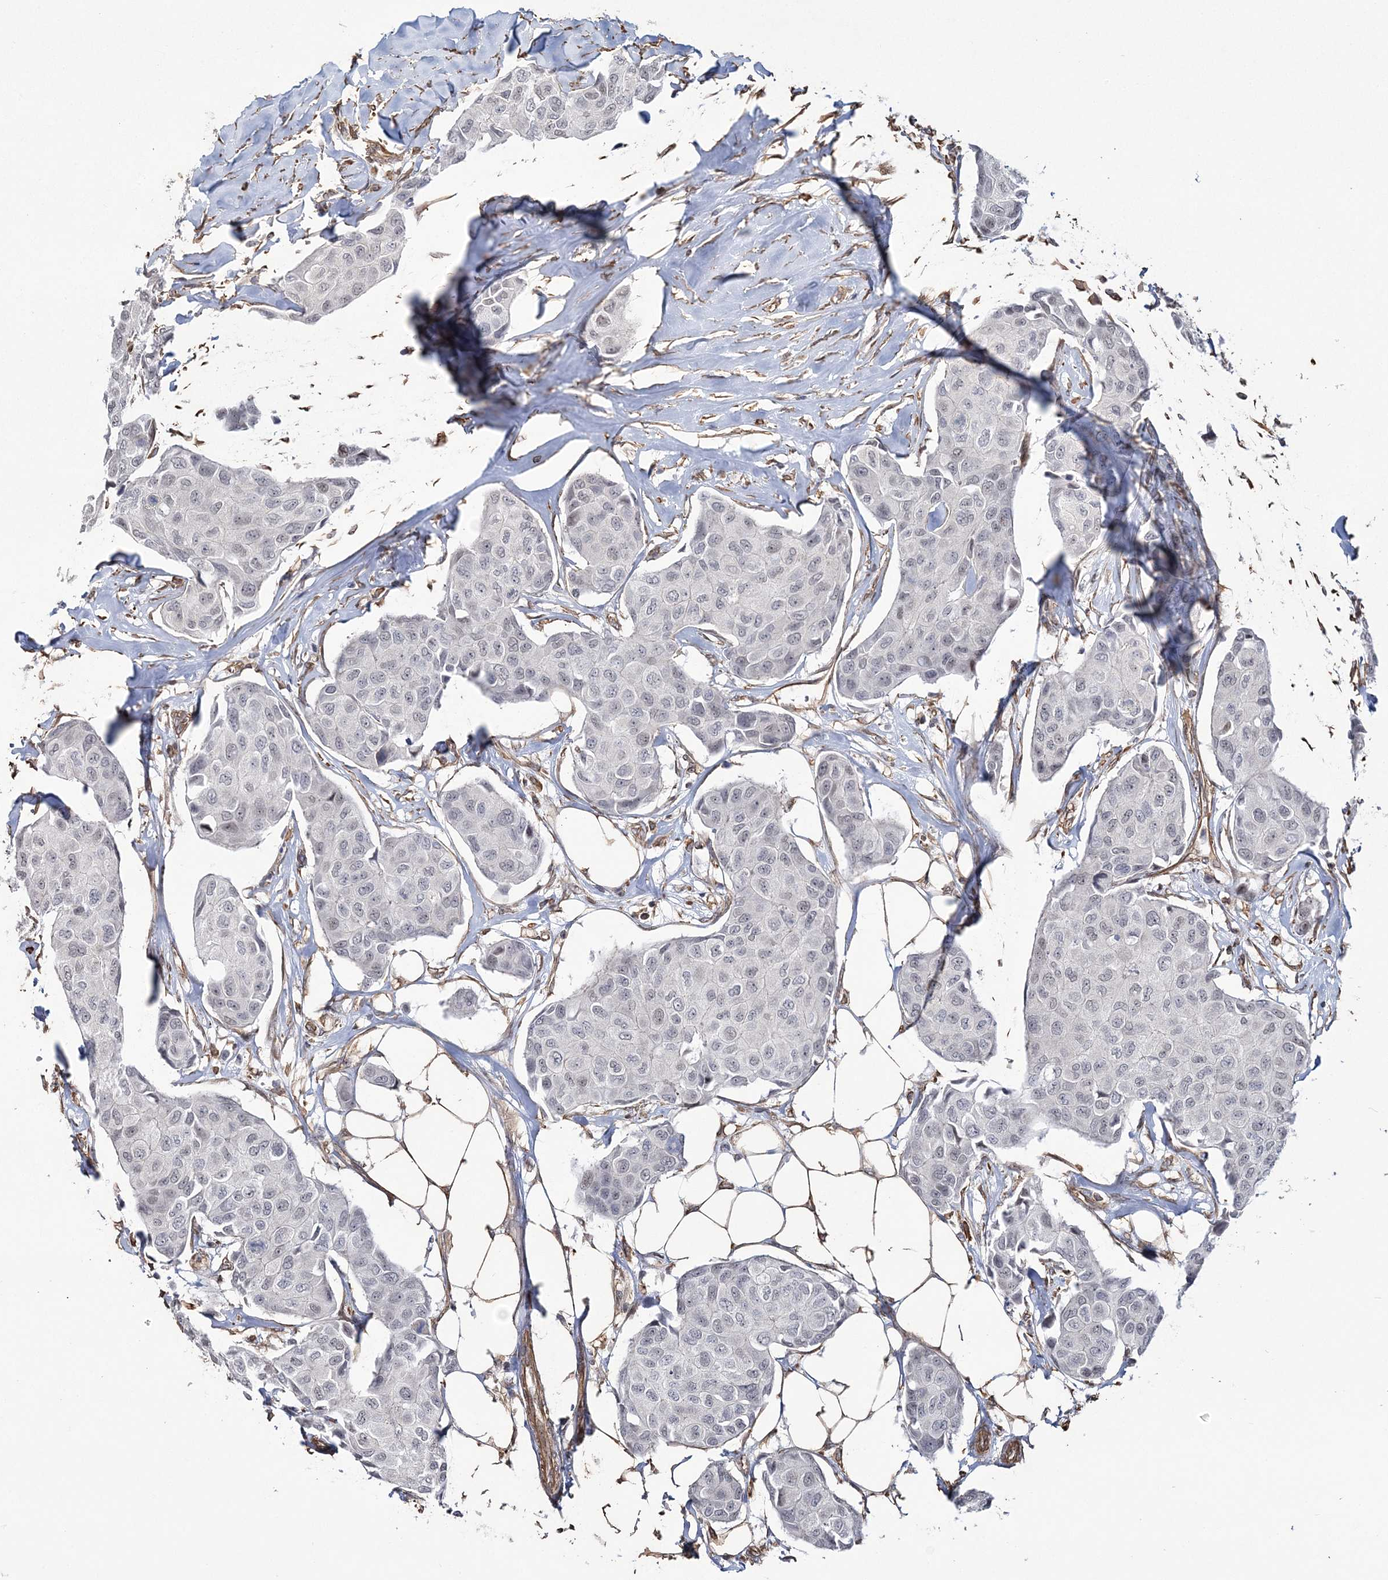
{"staining": {"intensity": "weak", "quantity": "<25%", "location": "nuclear"}, "tissue": "breast cancer", "cell_type": "Tumor cells", "image_type": "cancer", "snomed": [{"axis": "morphology", "description": "Duct carcinoma"}, {"axis": "topography", "description": "Breast"}], "caption": "Immunohistochemistry (IHC) of human breast infiltrating ductal carcinoma displays no staining in tumor cells. Brightfield microscopy of immunohistochemistry (IHC) stained with DAB (3,3'-diaminobenzidine) (brown) and hematoxylin (blue), captured at high magnification.", "gene": "ATP11B", "patient": {"sex": "female", "age": 80}}